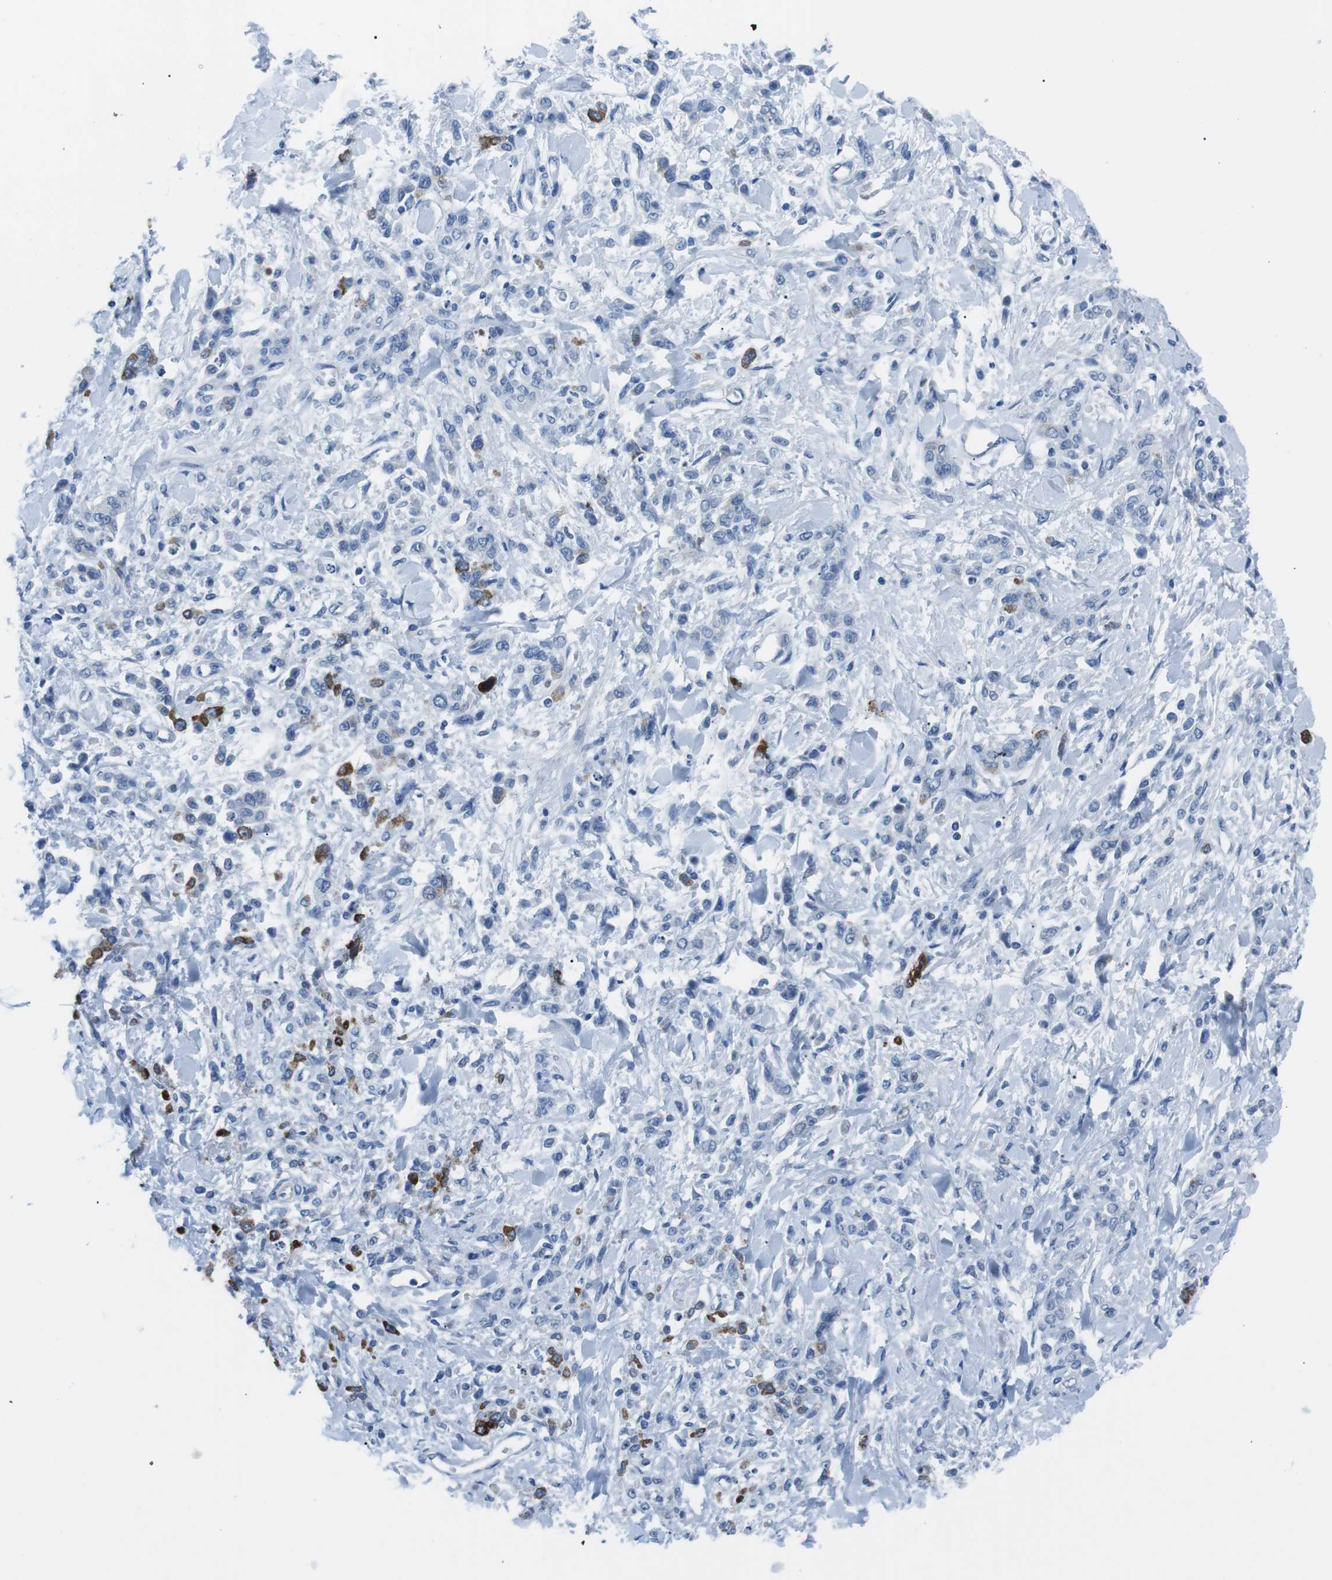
{"staining": {"intensity": "negative", "quantity": "none", "location": "none"}, "tissue": "stomach cancer", "cell_type": "Tumor cells", "image_type": "cancer", "snomed": [{"axis": "morphology", "description": "Normal tissue, NOS"}, {"axis": "morphology", "description": "Adenocarcinoma, NOS"}, {"axis": "topography", "description": "Stomach"}], "caption": "DAB immunohistochemical staining of stomach cancer demonstrates no significant positivity in tumor cells.", "gene": "MUC2", "patient": {"sex": "male", "age": 82}}